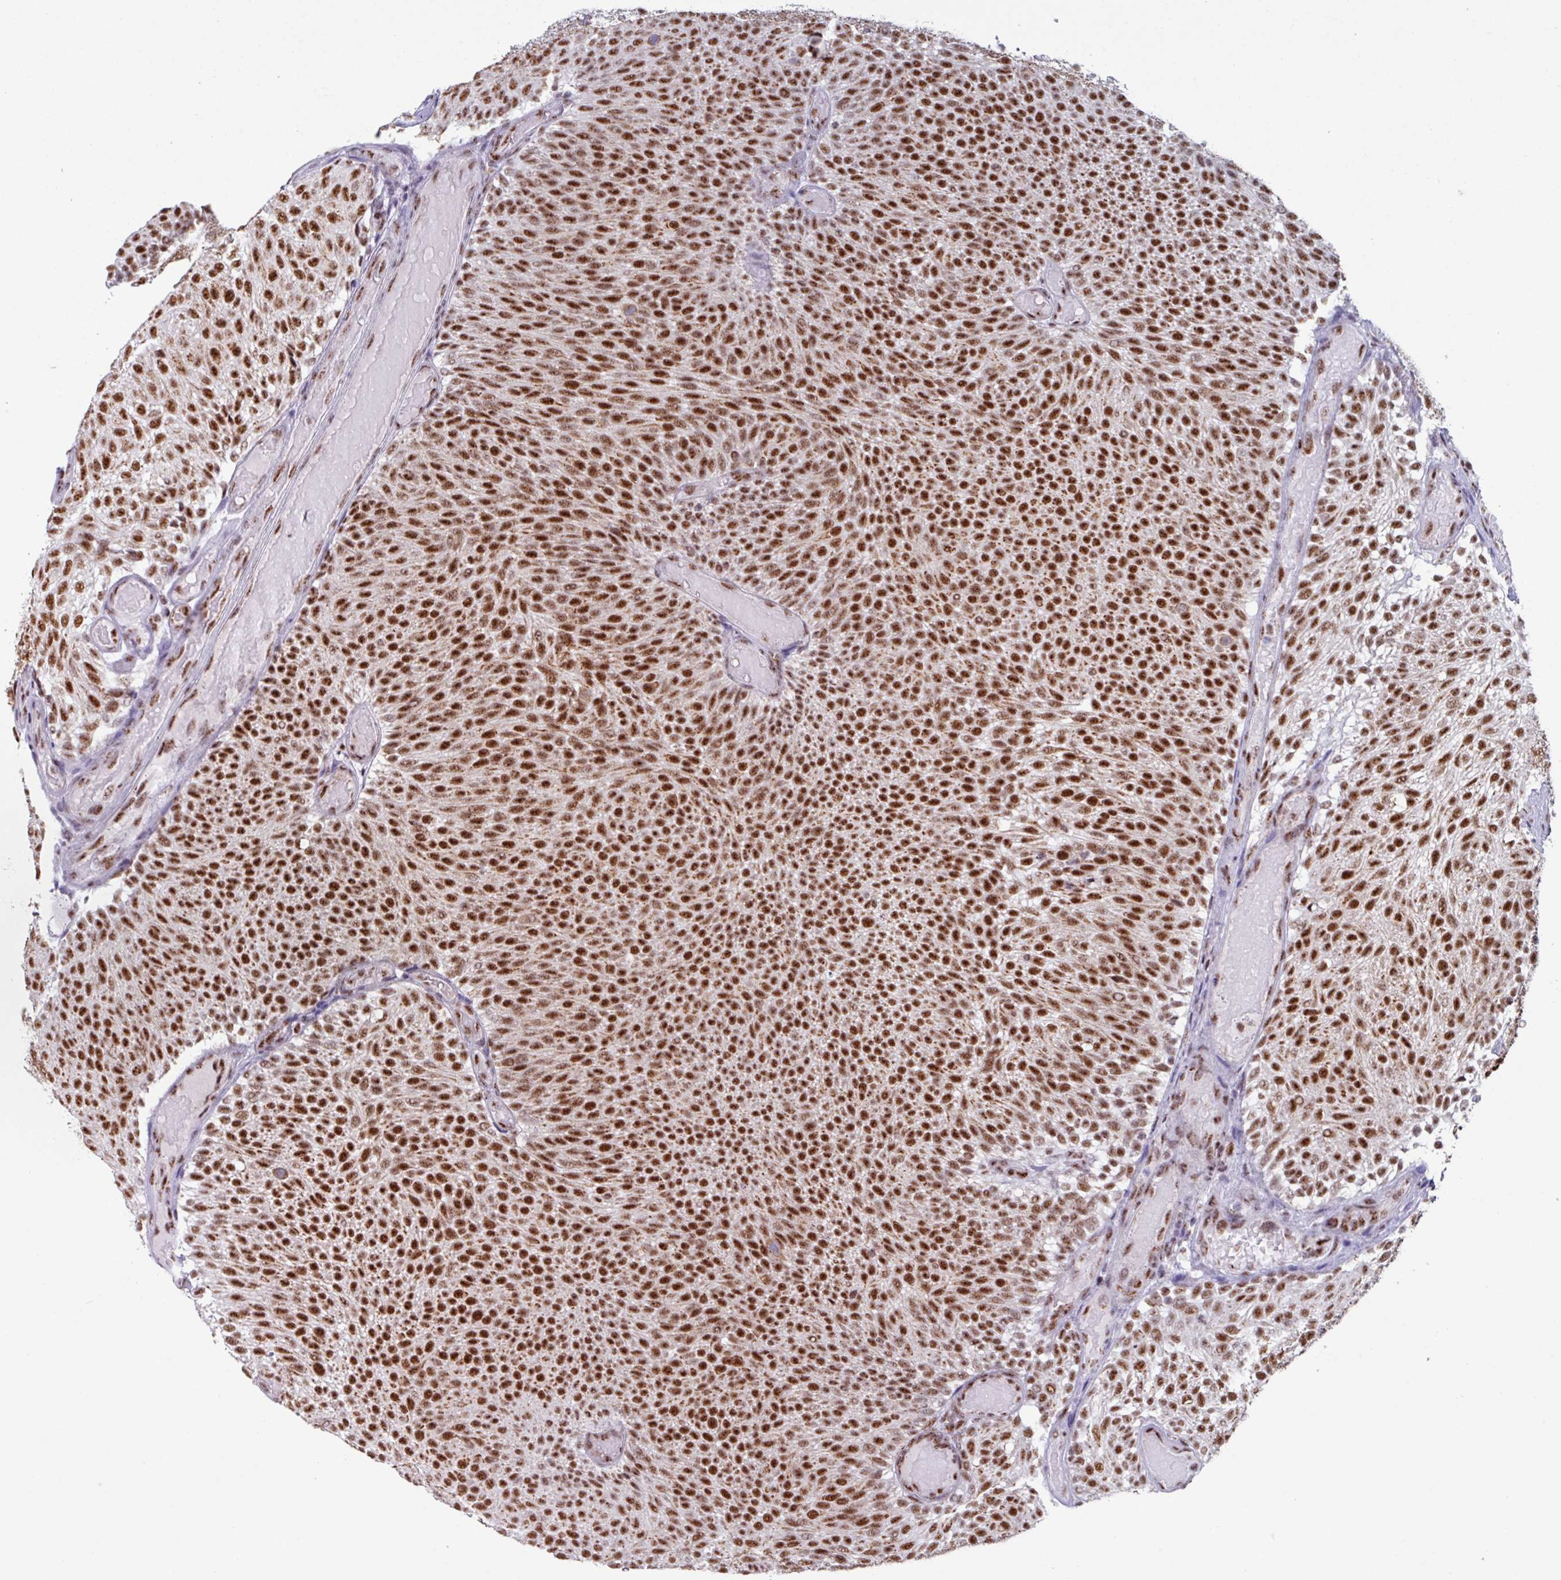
{"staining": {"intensity": "strong", "quantity": ">75%", "location": "nuclear"}, "tissue": "urothelial cancer", "cell_type": "Tumor cells", "image_type": "cancer", "snomed": [{"axis": "morphology", "description": "Urothelial carcinoma, Low grade"}, {"axis": "topography", "description": "Urinary bladder"}], "caption": "A high amount of strong nuclear staining is seen in approximately >75% of tumor cells in low-grade urothelial carcinoma tissue.", "gene": "PUF60", "patient": {"sex": "male", "age": 78}}